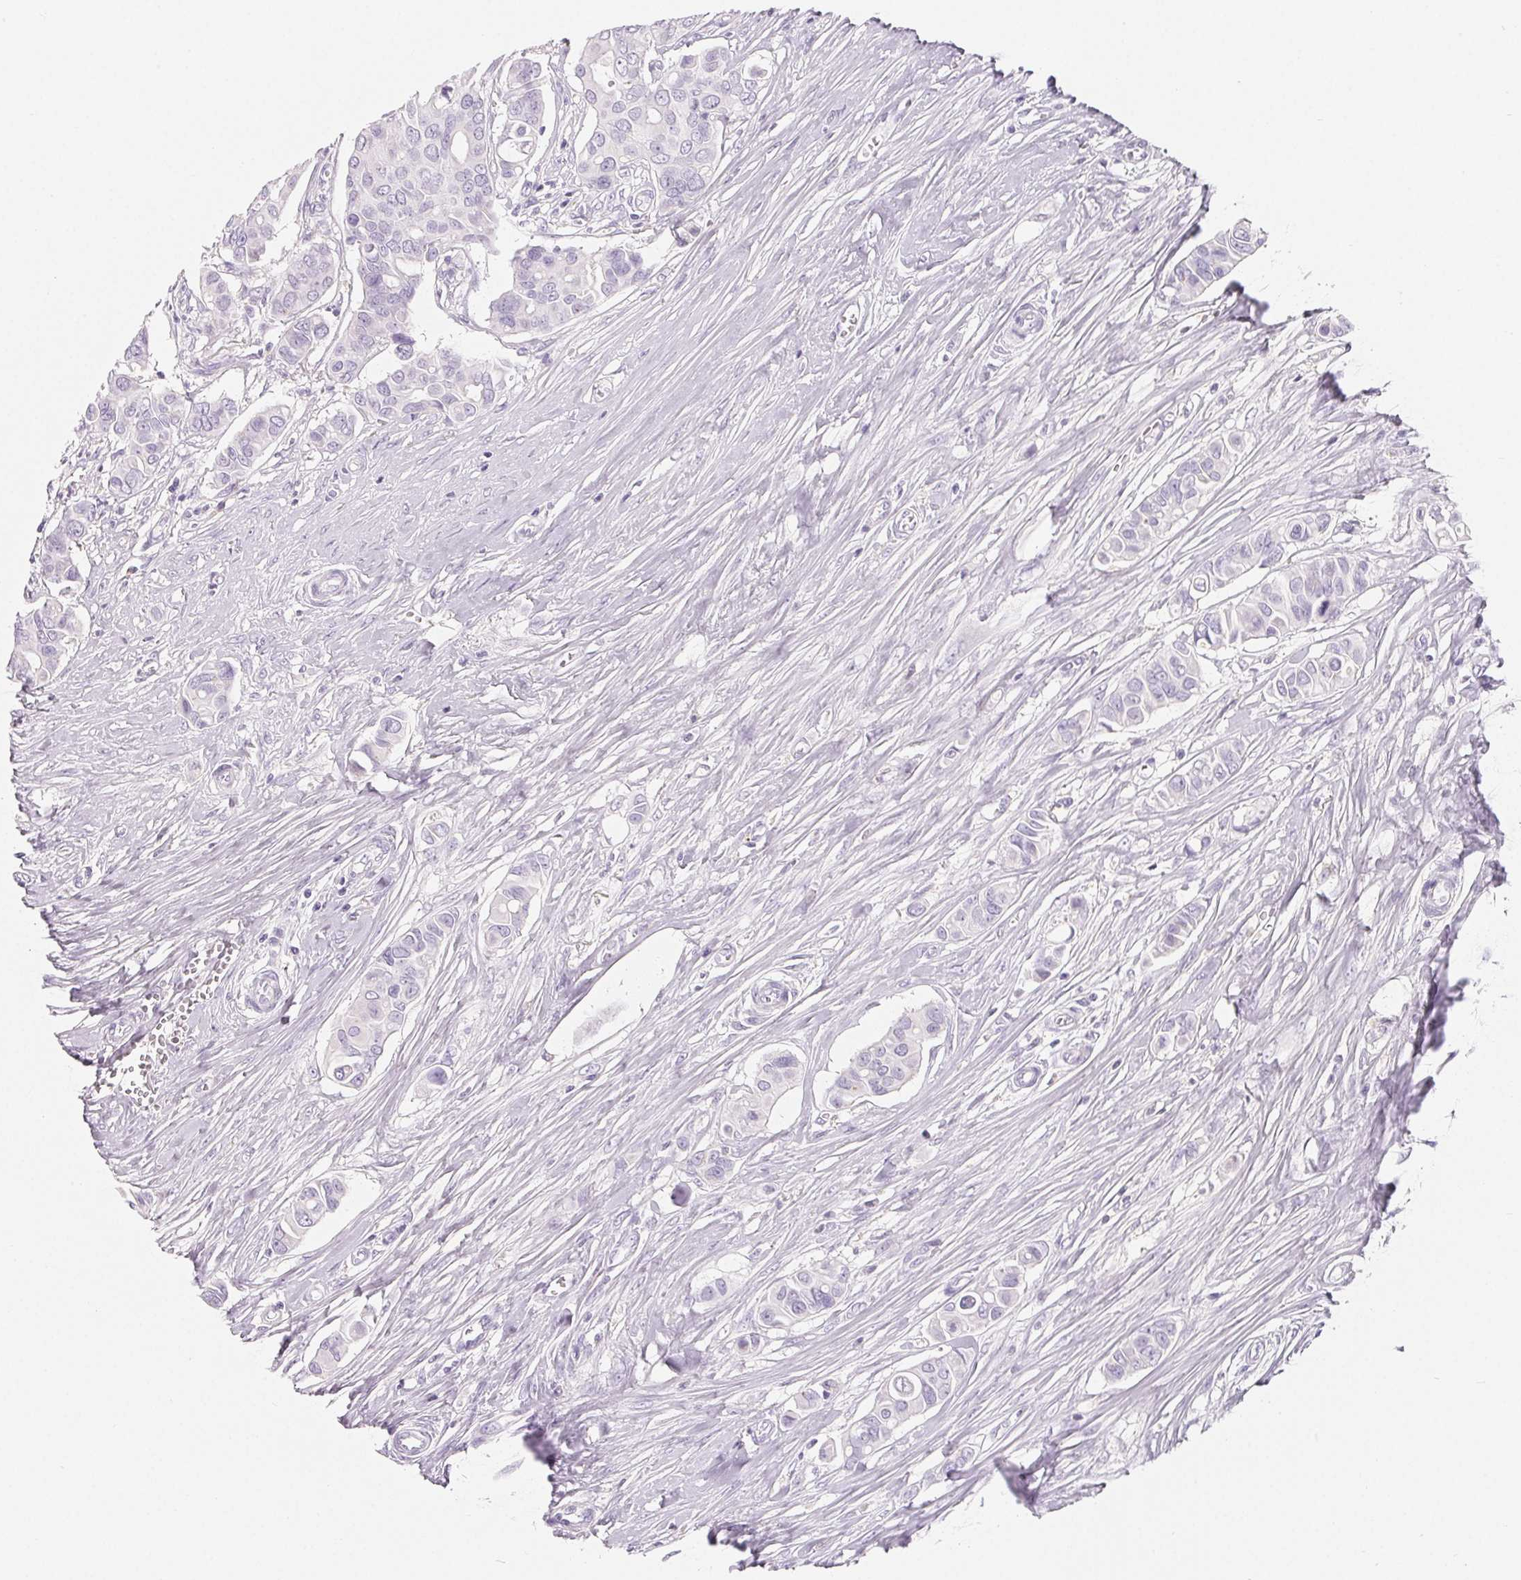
{"staining": {"intensity": "negative", "quantity": "none", "location": "none"}, "tissue": "breast cancer", "cell_type": "Tumor cells", "image_type": "cancer", "snomed": [{"axis": "morphology", "description": "Normal tissue, NOS"}, {"axis": "morphology", "description": "Duct carcinoma"}, {"axis": "topography", "description": "Skin"}, {"axis": "topography", "description": "Breast"}], "caption": "This is a image of immunohistochemistry staining of breast cancer, which shows no expression in tumor cells. Brightfield microscopy of immunohistochemistry stained with DAB (brown) and hematoxylin (blue), captured at high magnification.", "gene": "SPACA5B", "patient": {"sex": "female", "age": 54}}